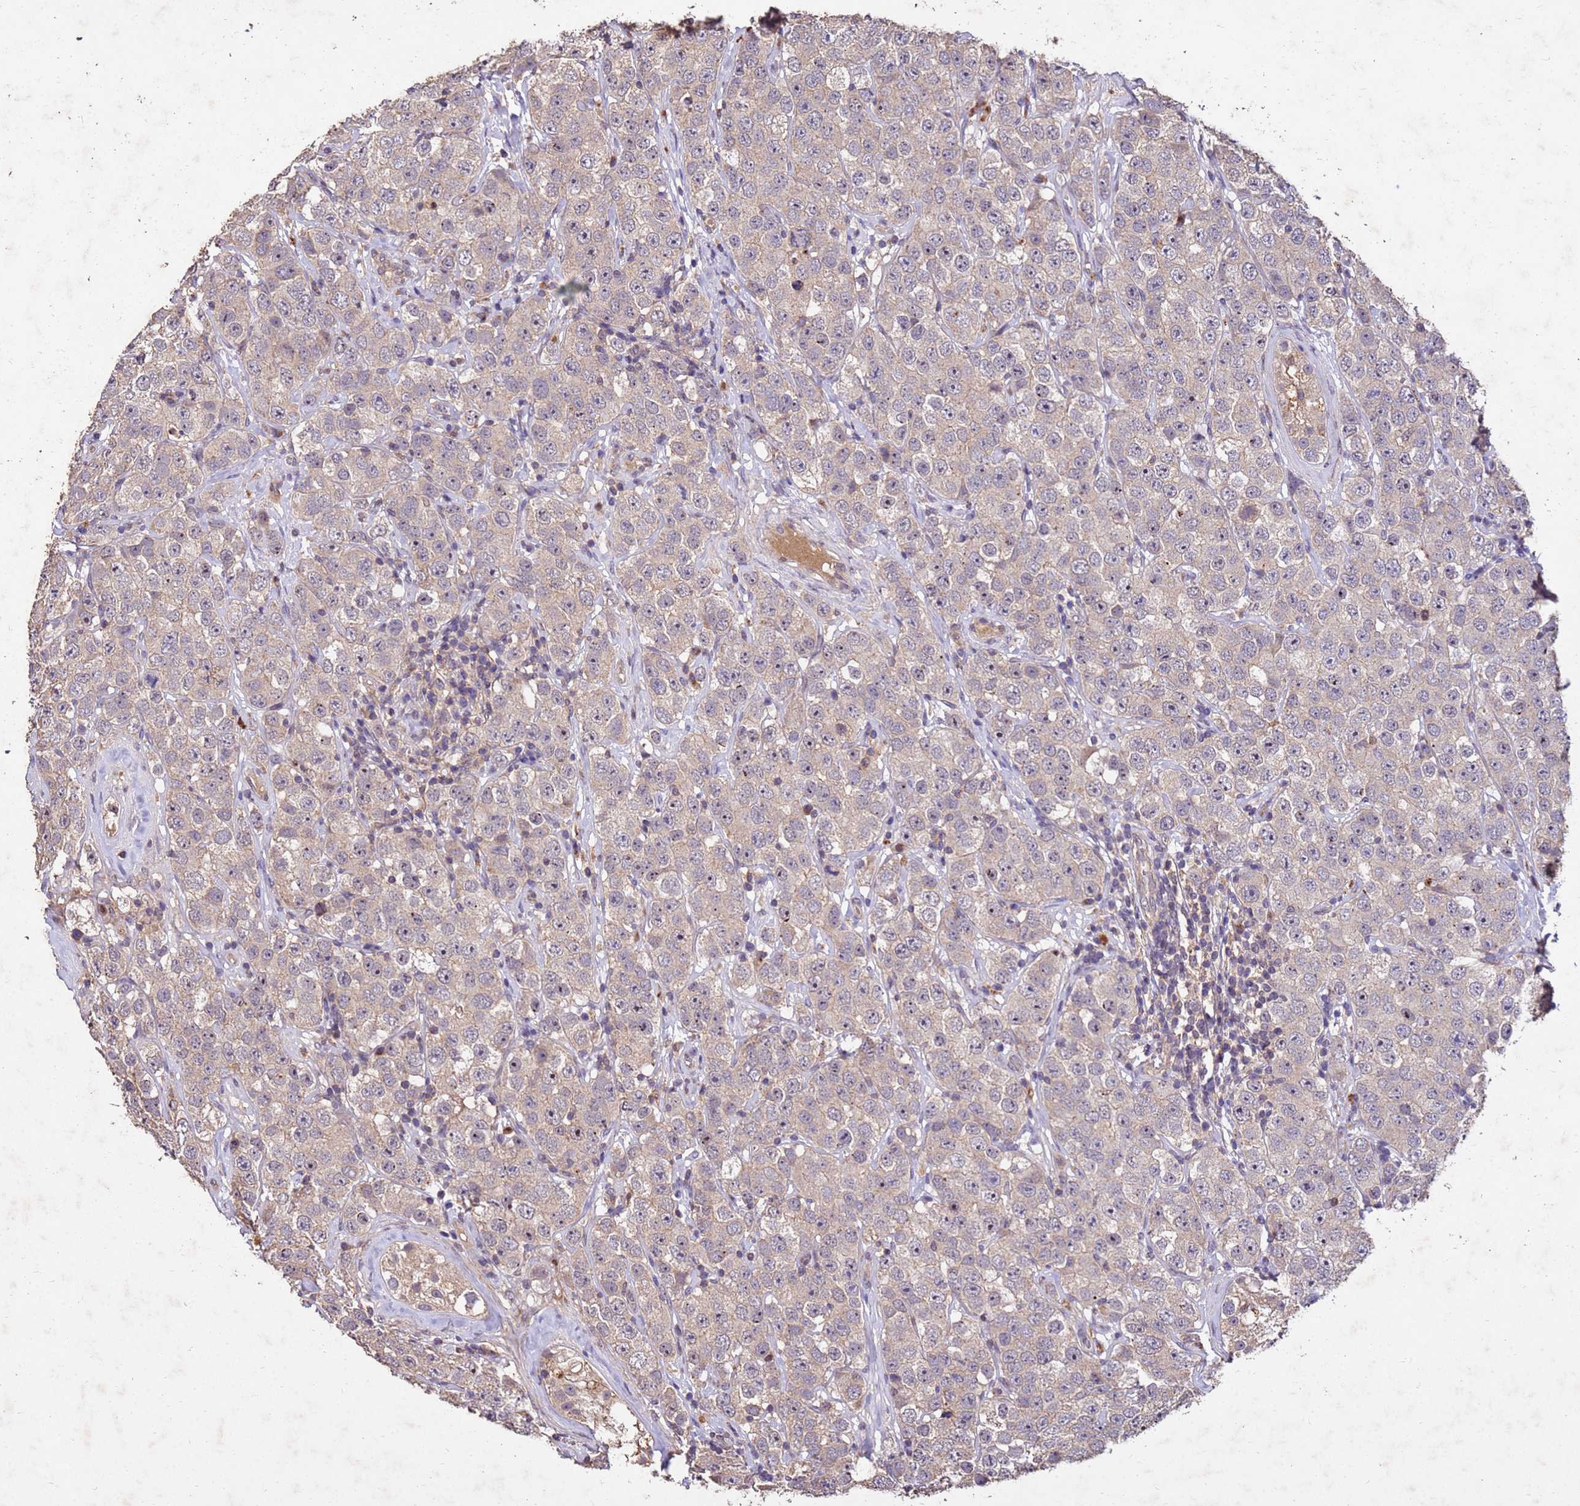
{"staining": {"intensity": "negative", "quantity": "none", "location": "none"}, "tissue": "testis cancer", "cell_type": "Tumor cells", "image_type": "cancer", "snomed": [{"axis": "morphology", "description": "Seminoma, NOS"}, {"axis": "topography", "description": "Testis"}], "caption": "This is a photomicrograph of immunohistochemistry (IHC) staining of seminoma (testis), which shows no staining in tumor cells. (DAB (3,3'-diaminobenzidine) immunohistochemistry (IHC) with hematoxylin counter stain).", "gene": "TOR4A", "patient": {"sex": "male", "age": 28}}